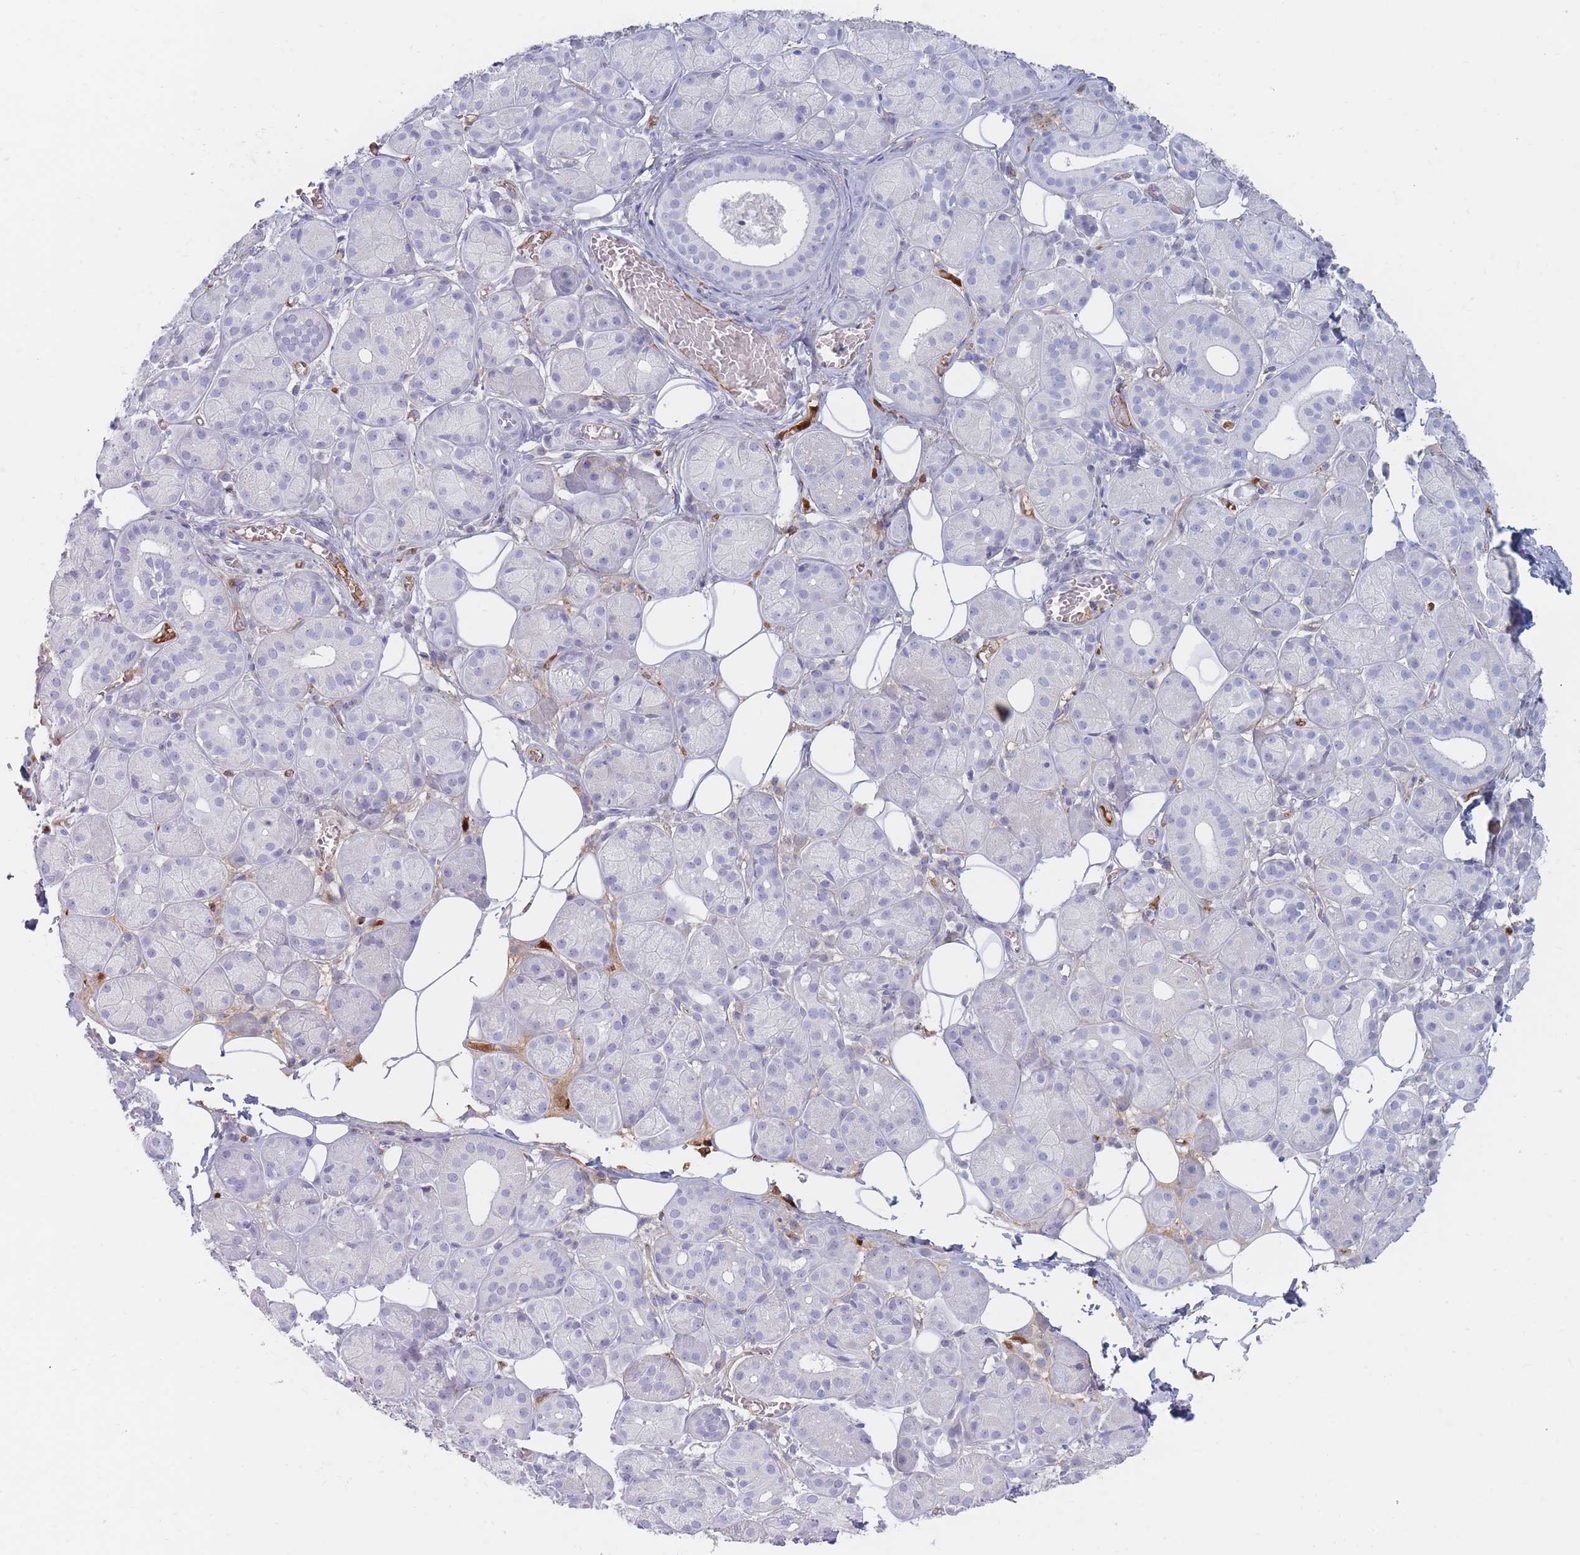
{"staining": {"intensity": "negative", "quantity": "none", "location": "none"}, "tissue": "salivary gland", "cell_type": "Glandular cells", "image_type": "normal", "snomed": [{"axis": "morphology", "description": "Squamous cell carcinoma, NOS"}, {"axis": "topography", "description": "Skin"}, {"axis": "topography", "description": "Head-Neck"}], "caption": "Immunohistochemistry image of benign human salivary gland stained for a protein (brown), which reveals no positivity in glandular cells.", "gene": "PRG4", "patient": {"sex": "male", "age": 80}}